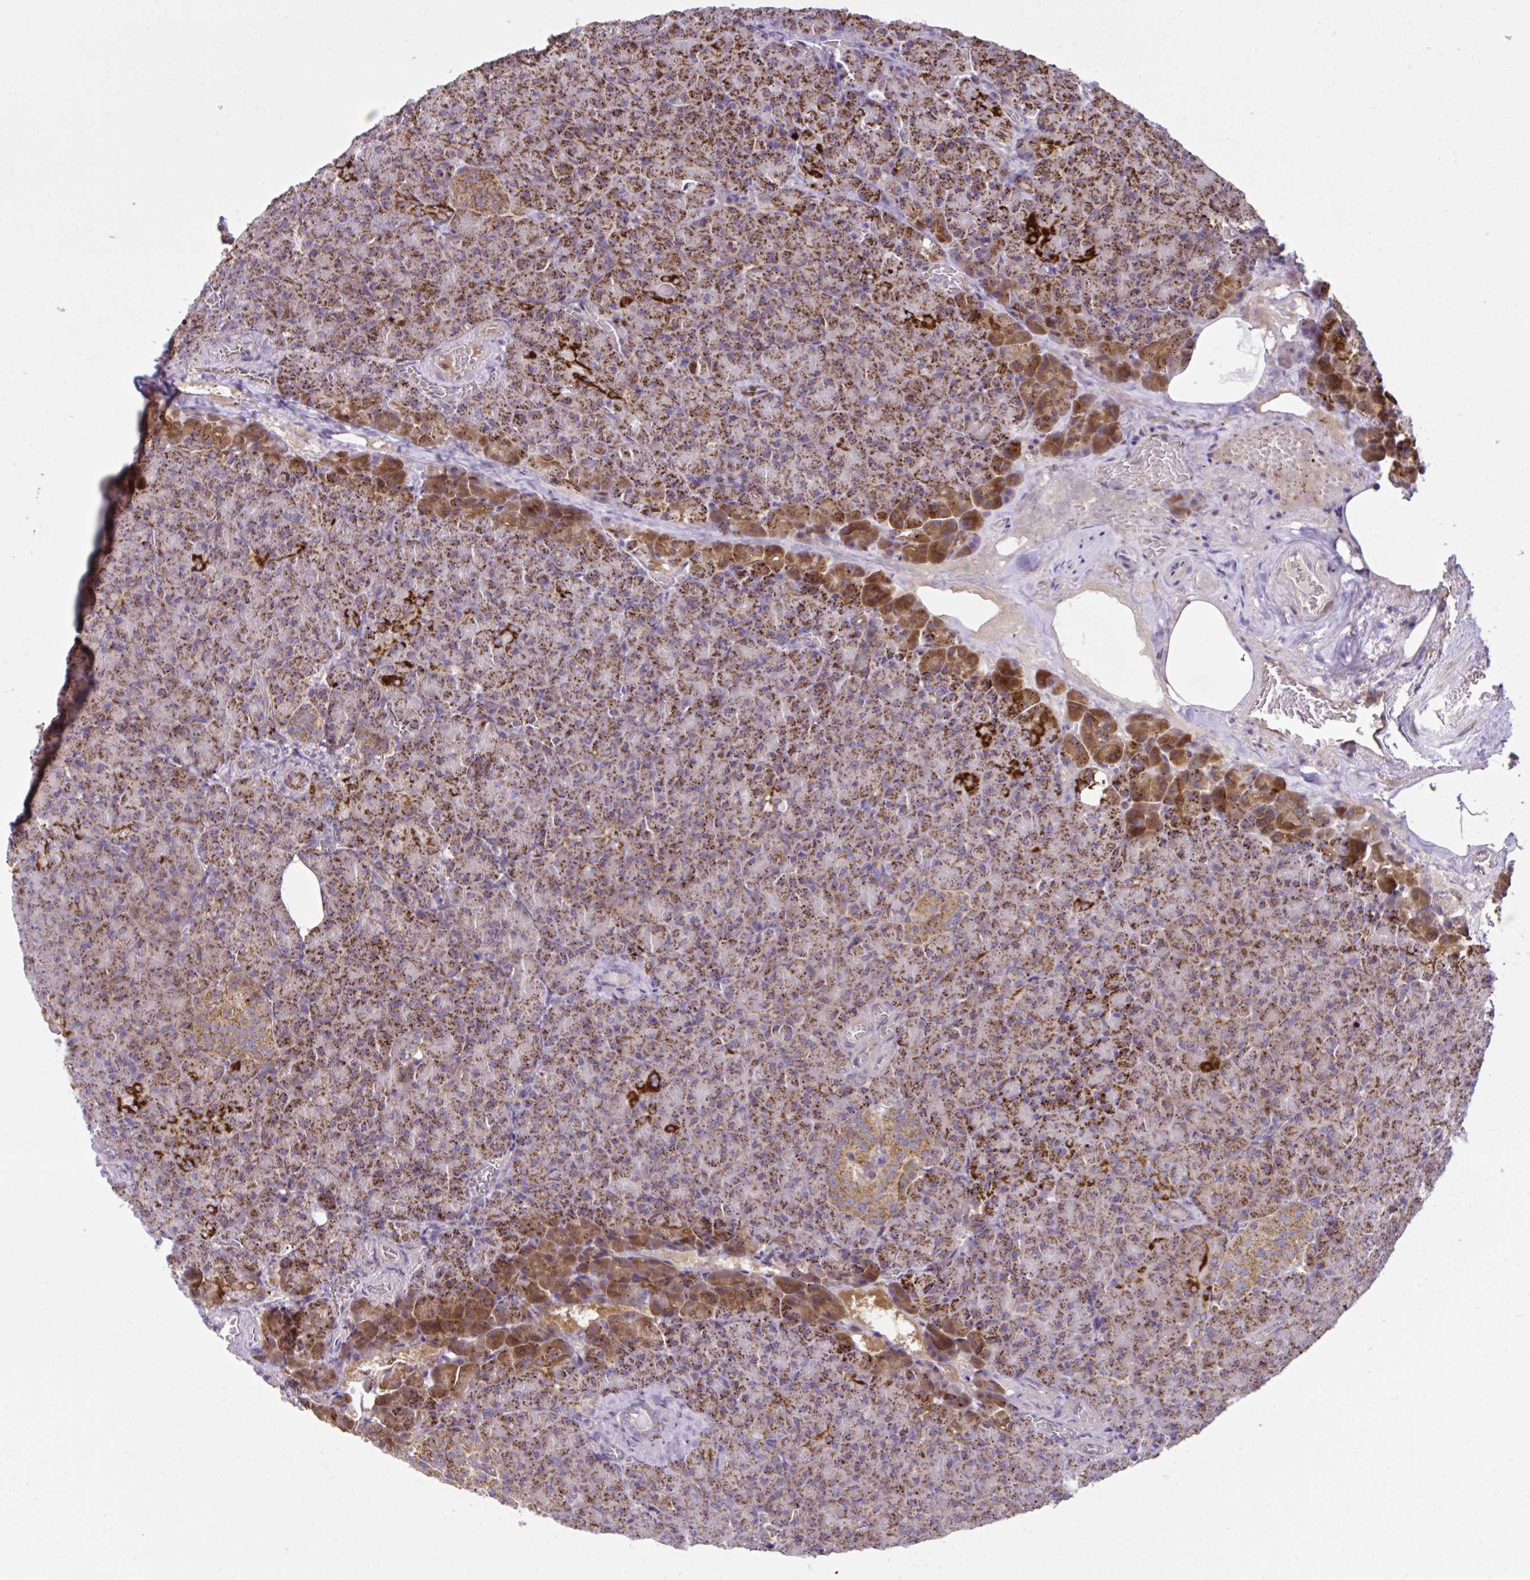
{"staining": {"intensity": "strong", "quantity": ">75%", "location": "cytoplasmic/membranous"}, "tissue": "pancreas", "cell_type": "Exocrine glandular cells", "image_type": "normal", "snomed": [{"axis": "morphology", "description": "Normal tissue, NOS"}, {"axis": "topography", "description": "Pancreas"}], "caption": "Immunohistochemistry (IHC) histopathology image of normal pancreas: human pancreas stained using immunohistochemistry demonstrates high levels of strong protein expression localized specifically in the cytoplasmic/membranous of exocrine glandular cells, appearing as a cytoplasmic/membranous brown color.", "gene": "LIMS1", "patient": {"sex": "female", "age": 74}}